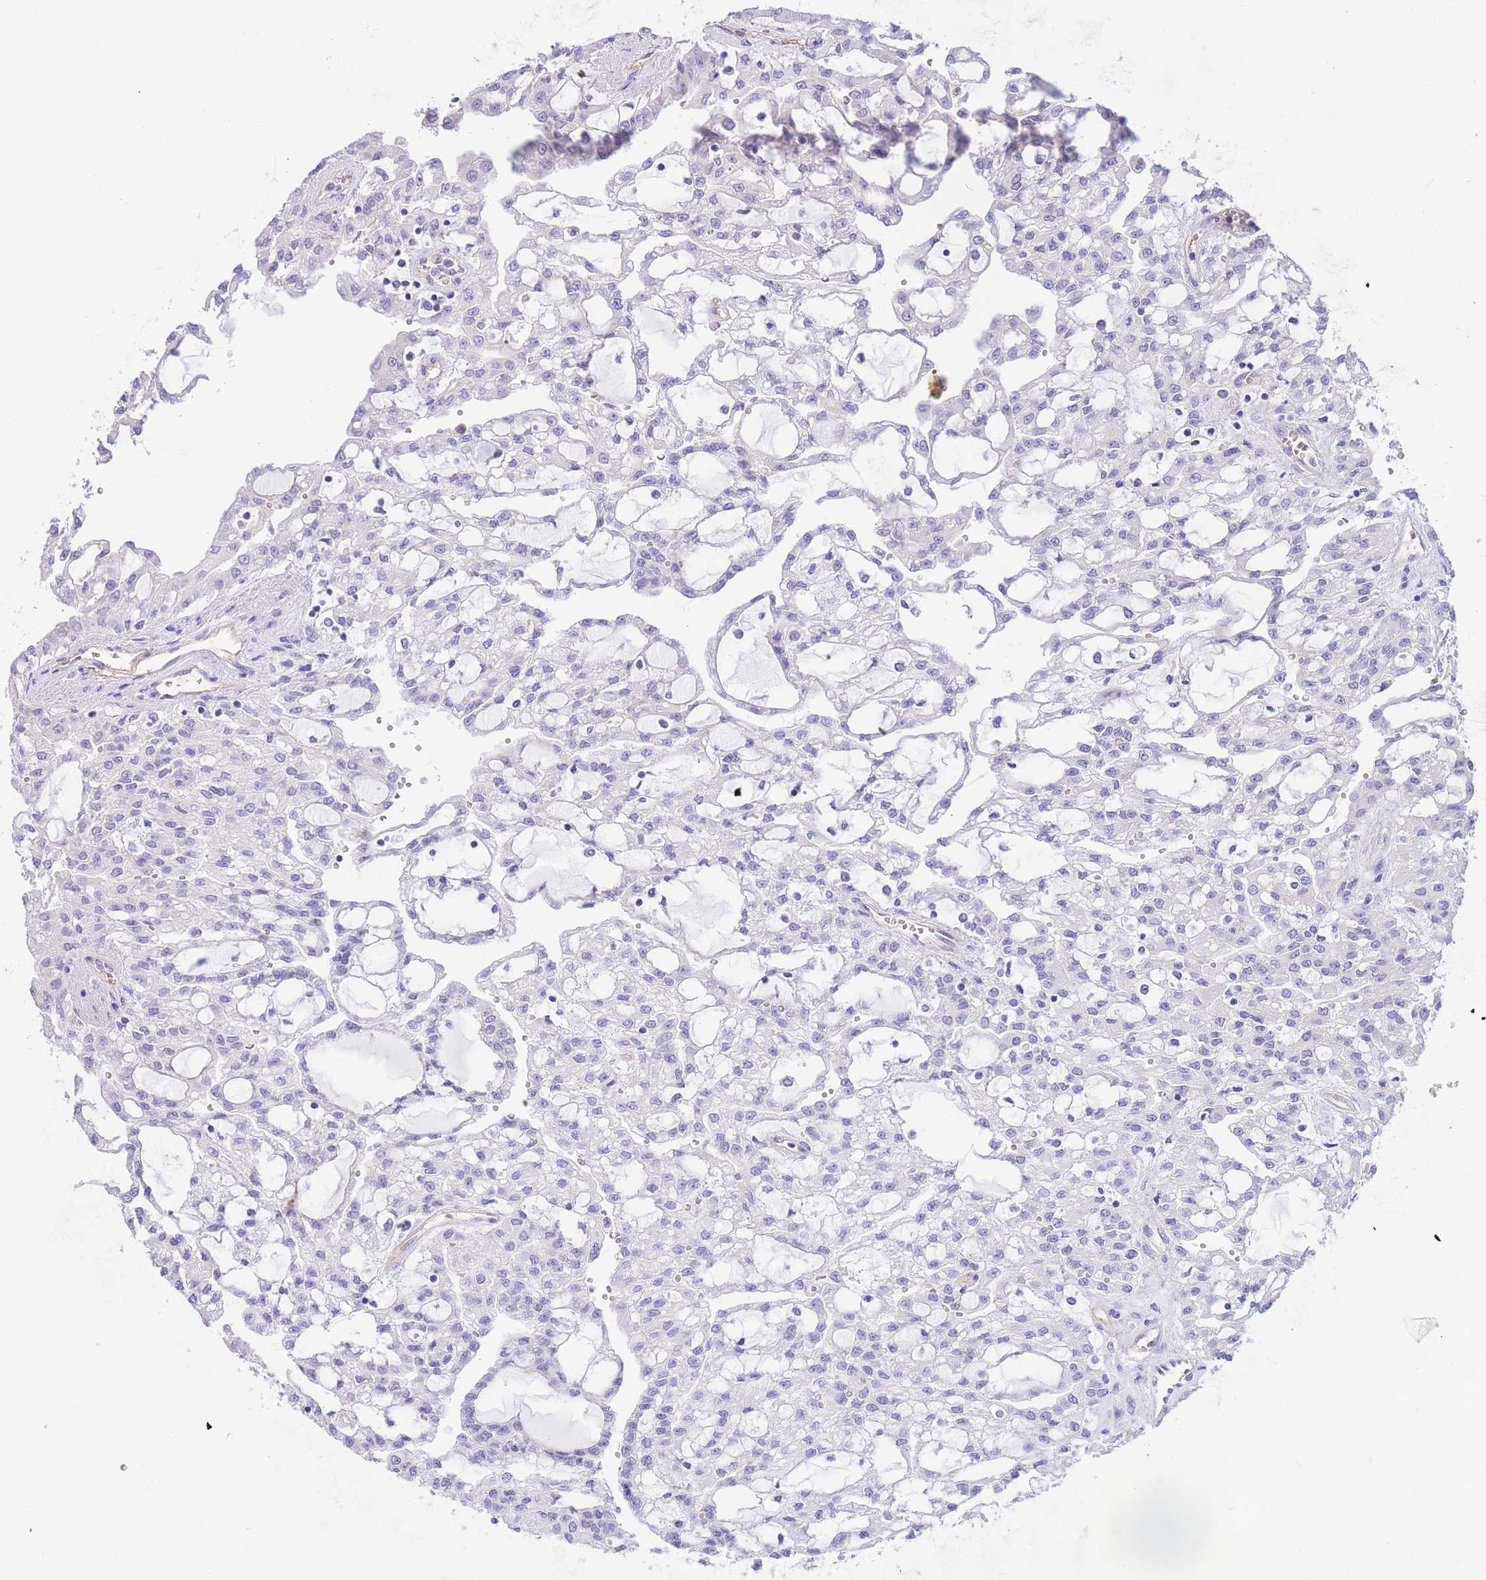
{"staining": {"intensity": "negative", "quantity": "none", "location": "none"}, "tissue": "renal cancer", "cell_type": "Tumor cells", "image_type": "cancer", "snomed": [{"axis": "morphology", "description": "Adenocarcinoma, NOS"}, {"axis": "topography", "description": "Kidney"}], "caption": "This image is of adenocarcinoma (renal) stained with IHC to label a protein in brown with the nuclei are counter-stained blue. There is no expression in tumor cells. (DAB (3,3'-diaminobenzidine) immunohistochemistry, high magnification).", "gene": "SULT1A1", "patient": {"sex": "male", "age": 63}}